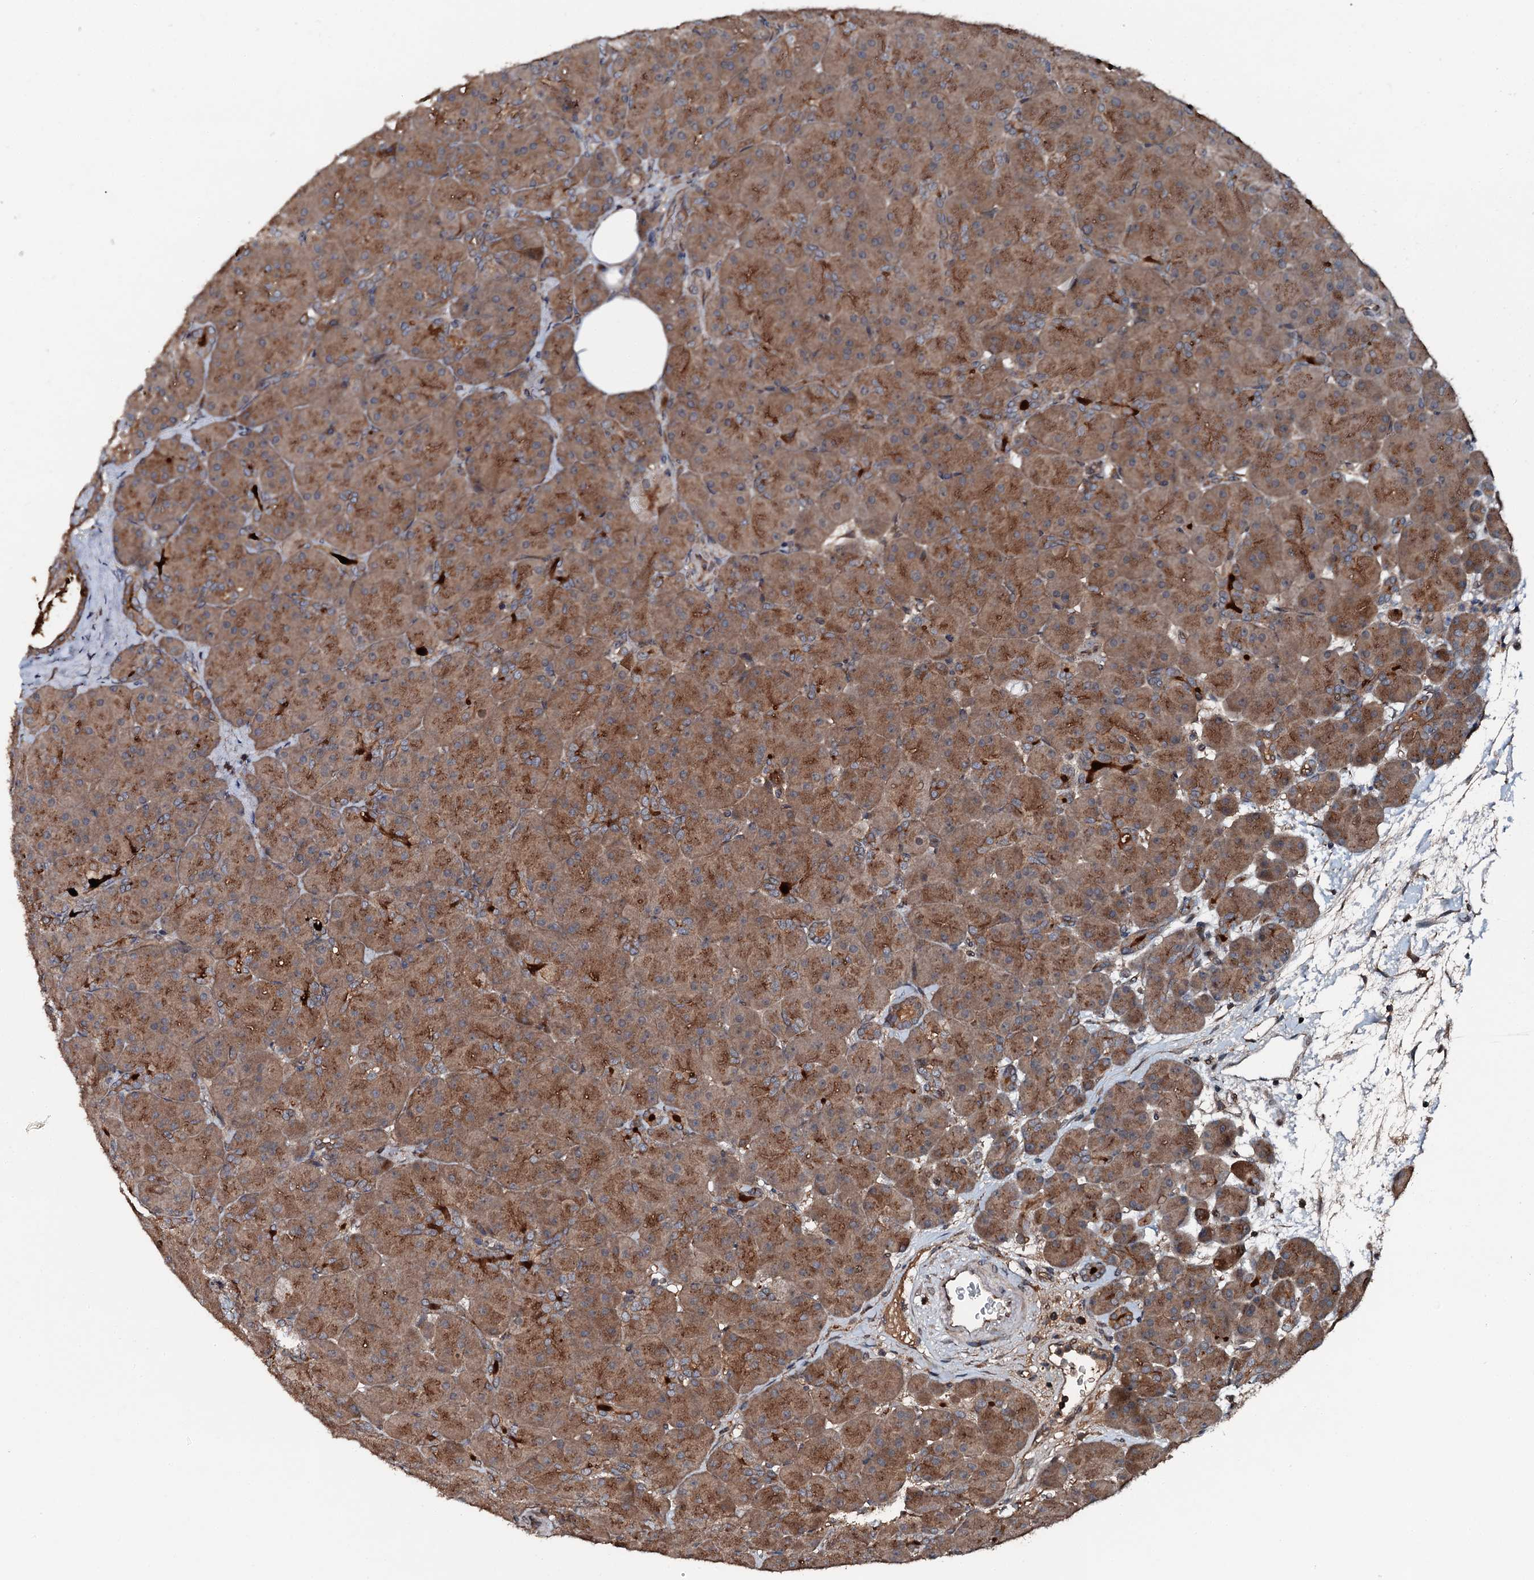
{"staining": {"intensity": "moderate", "quantity": ">75%", "location": "cytoplasmic/membranous"}, "tissue": "pancreas", "cell_type": "Exocrine glandular cells", "image_type": "normal", "snomed": [{"axis": "morphology", "description": "Normal tissue, NOS"}, {"axis": "topography", "description": "Pancreas"}], "caption": "The immunohistochemical stain highlights moderate cytoplasmic/membranous staining in exocrine glandular cells of unremarkable pancreas.", "gene": "FLYWCH1", "patient": {"sex": "male", "age": 66}}